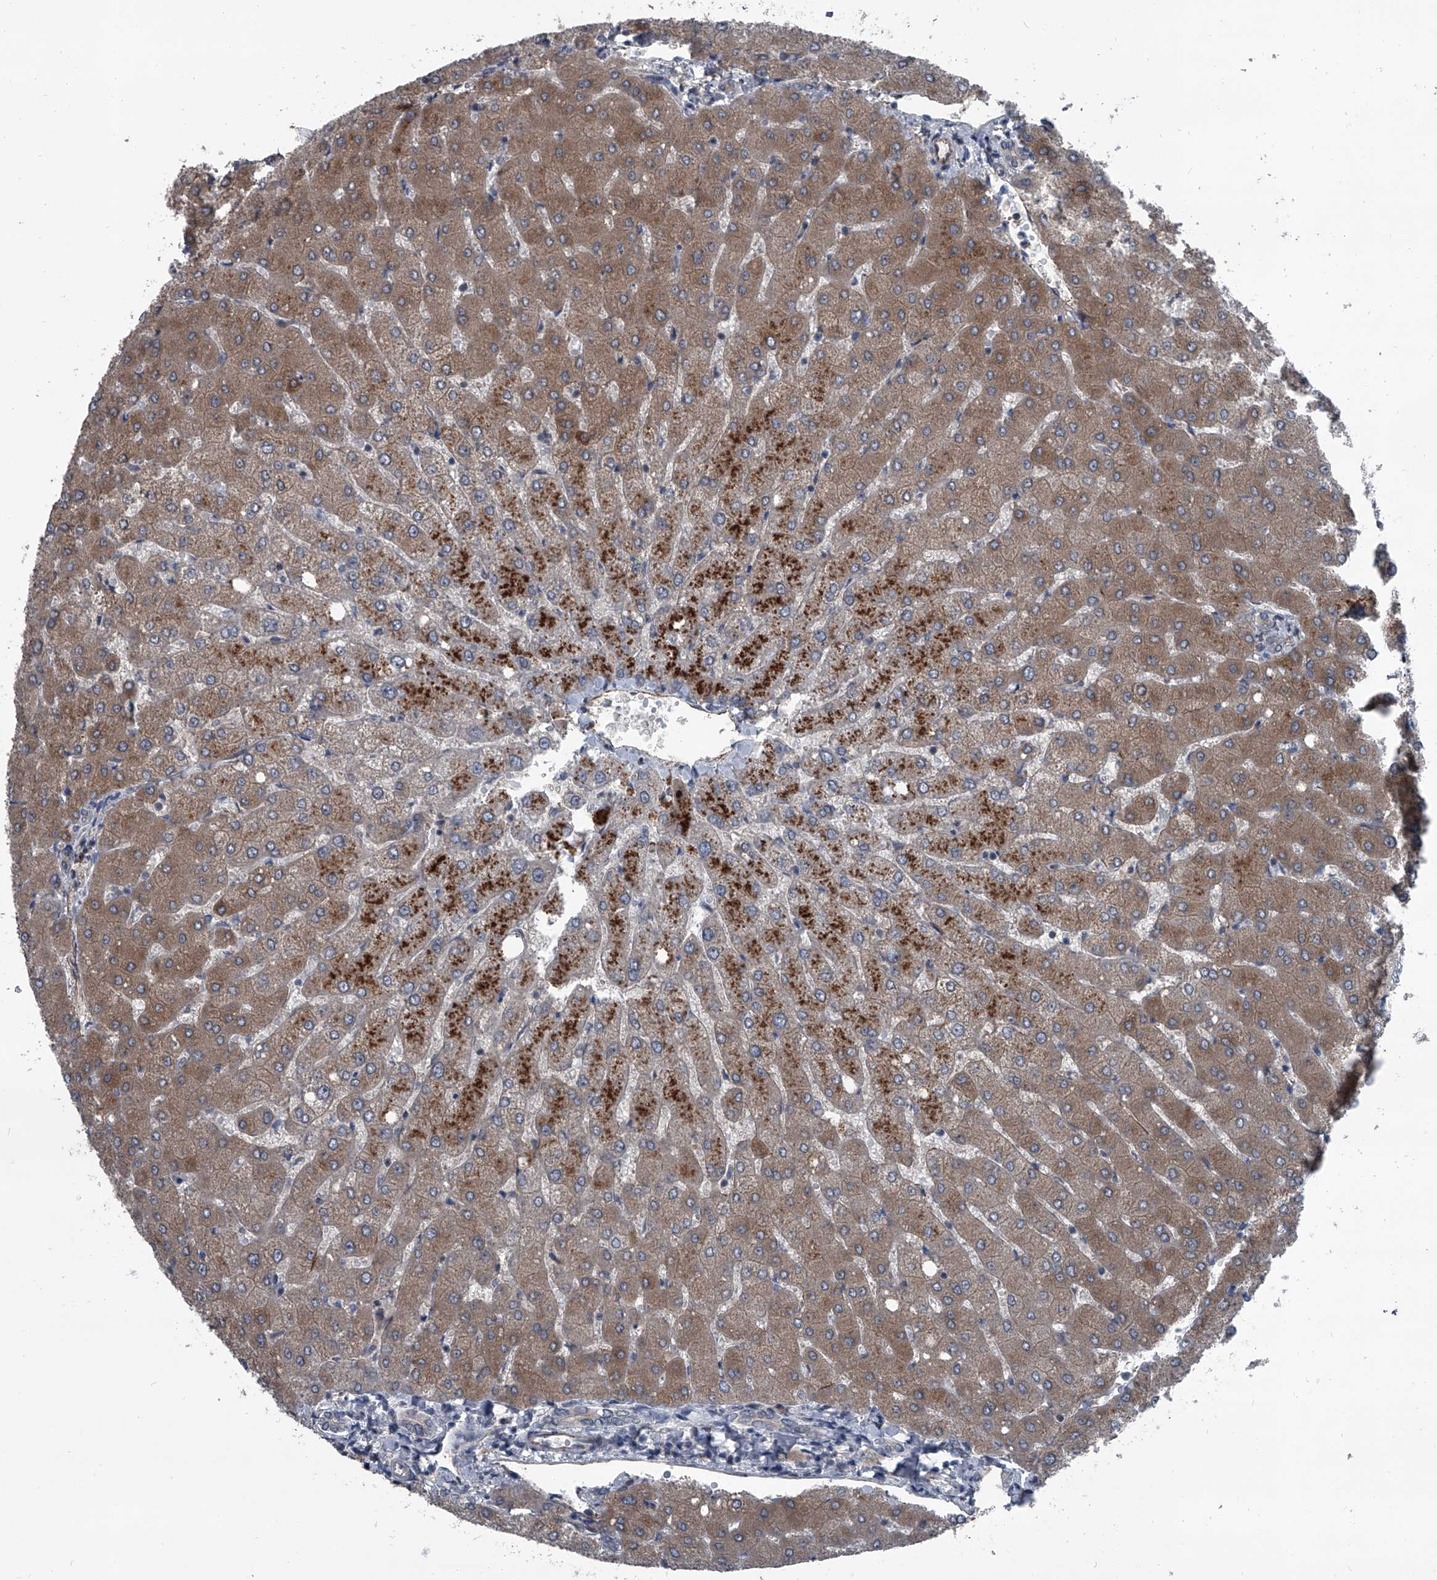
{"staining": {"intensity": "negative", "quantity": "none", "location": "none"}, "tissue": "liver", "cell_type": "Cholangiocytes", "image_type": "normal", "snomed": [{"axis": "morphology", "description": "Normal tissue, NOS"}, {"axis": "topography", "description": "Liver"}], "caption": "This is a photomicrograph of immunohistochemistry (IHC) staining of unremarkable liver, which shows no expression in cholangiocytes.", "gene": "OARD1", "patient": {"sex": "female", "age": 54}}